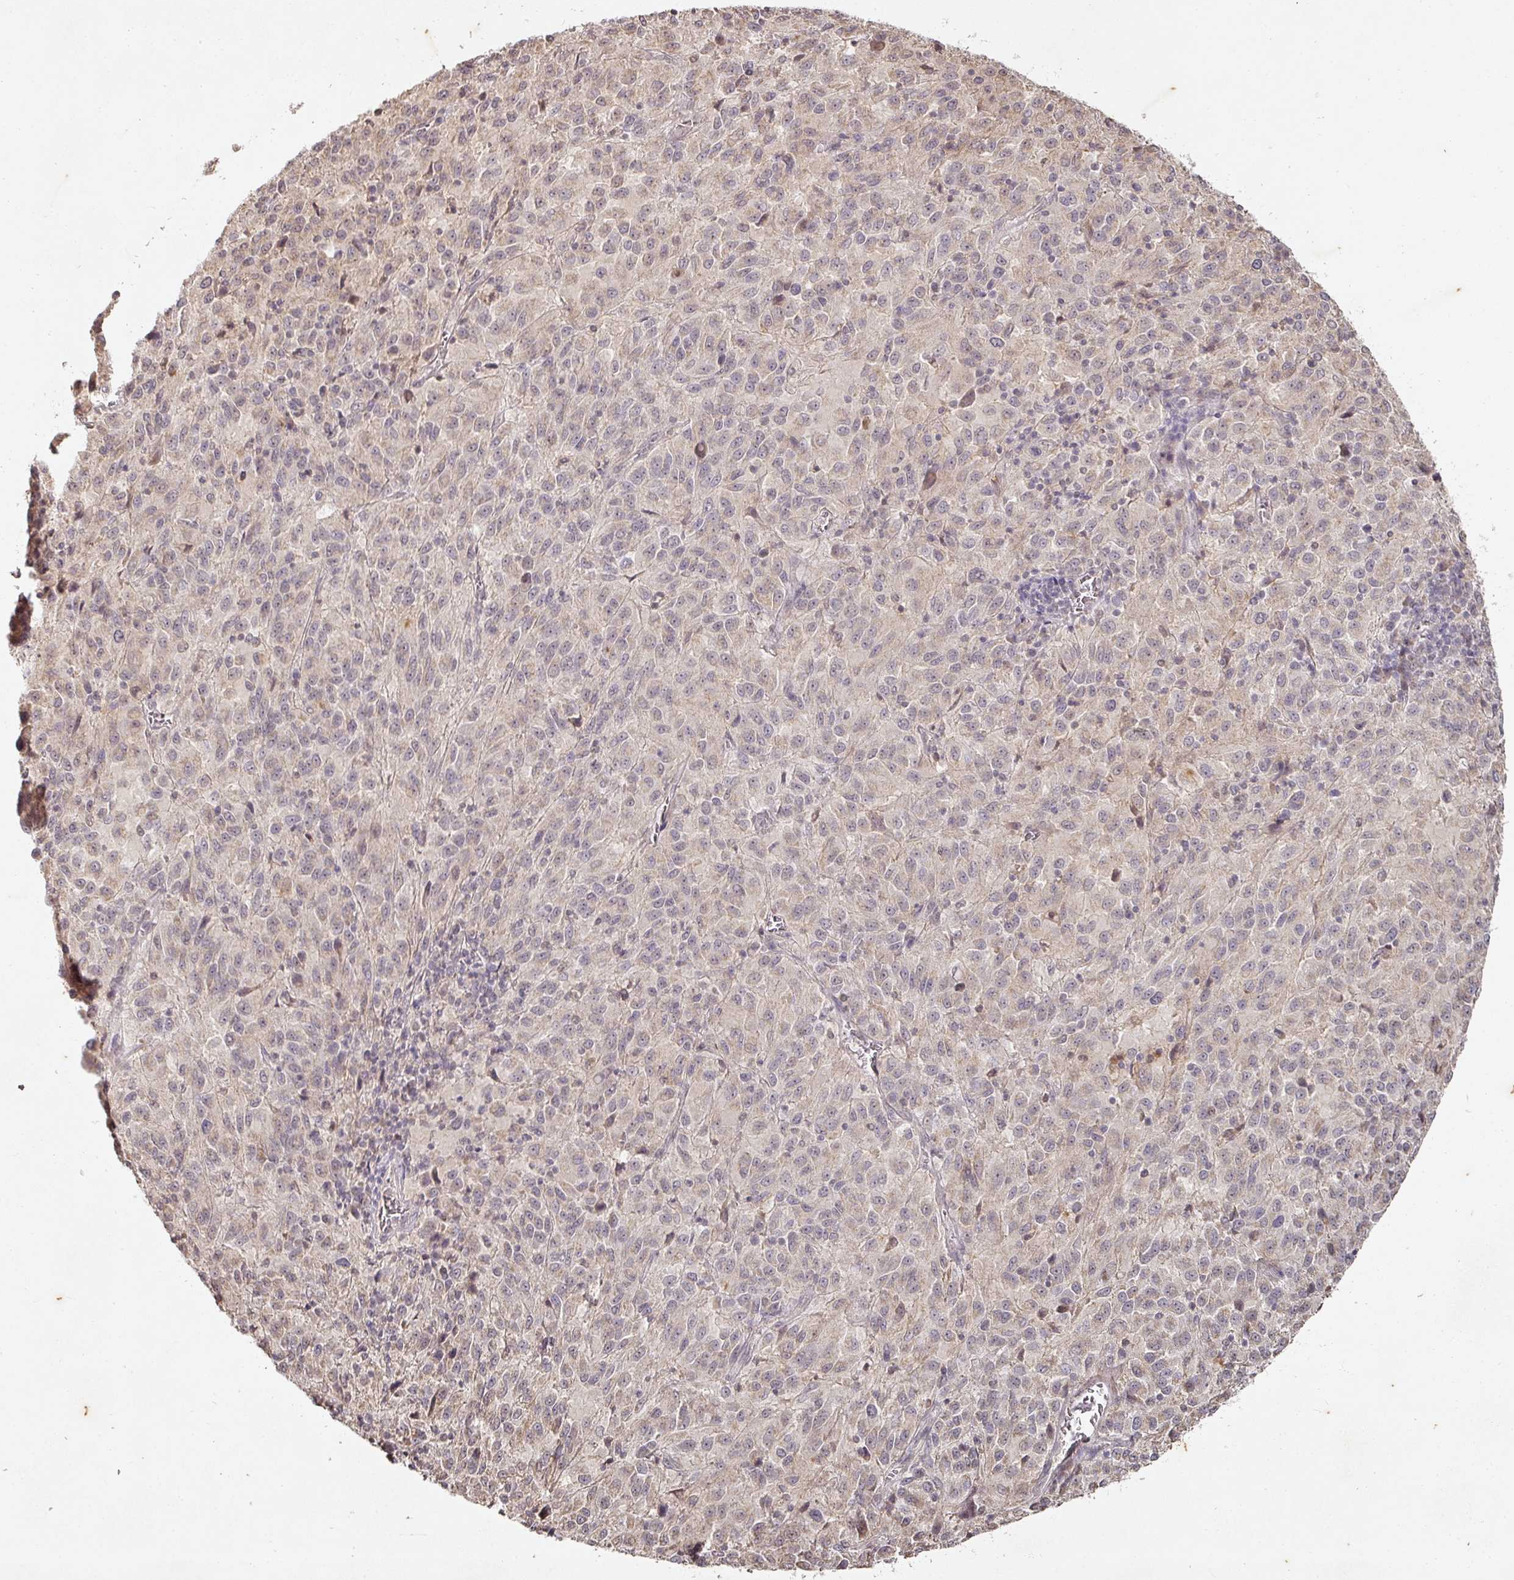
{"staining": {"intensity": "negative", "quantity": "none", "location": "none"}, "tissue": "melanoma", "cell_type": "Tumor cells", "image_type": "cancer", "snomed": [{"axis": "morphology", "description": "Malignant melanoma, Metastatic site"}, {"axis": "topography", "description": "Lung"}], "caption": "This photomicrograph is of malignant melanoma (metastatic site) stained with immunohistochemistry (IHC) to label a protein in brown with the nuclei are counter-stained blue. There is no expression in tumor cells.", "gene": "CAPN5", "patient": {"sex": "male", "age": 64}}